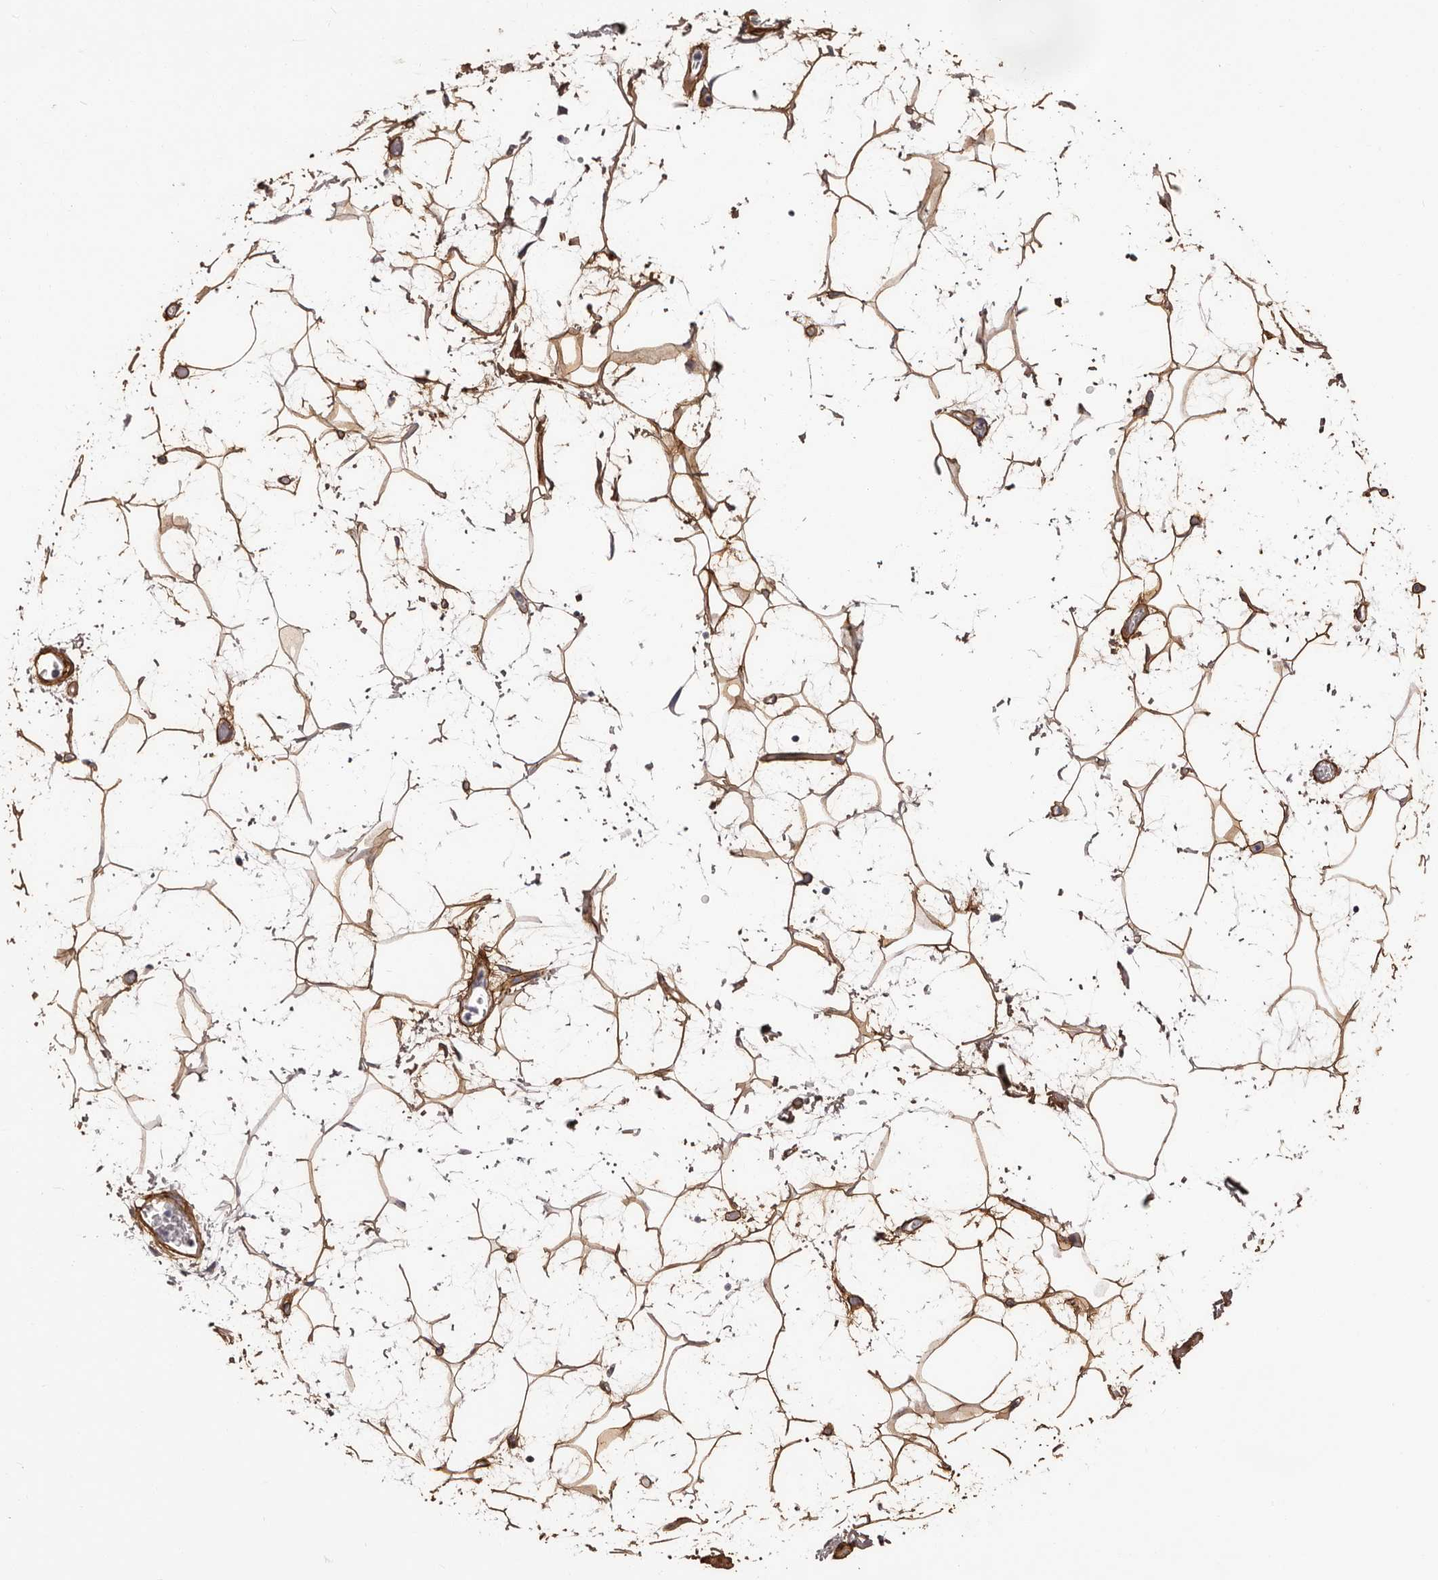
{"staining": {"intensity": "moderate", "quantity": ">75%", "location": "cytoplasmic/membranous"}, "tissue": "adipose tissue", "cell_type": "Adipocytes", "image_type": "normal", "snomed": [{"axis": "morphology", "description": "Normal tissue, NOS"}, {"axis": "topography", "description": "Soft tissue"}], "caption": "The histopathology image shows staining of normal adipose tissue, revealing moderate cytoplasmic/membranous protein staining (brown color) within adipocytes. The staining is performed using DAB (3,3'-diaminobenzidine) brown chromogen to label protein expression. The nuclei are counter-stained blue using hematoxylin.", "gene": "COL6A1", "patient": {"sex": "male", "age": 72}}